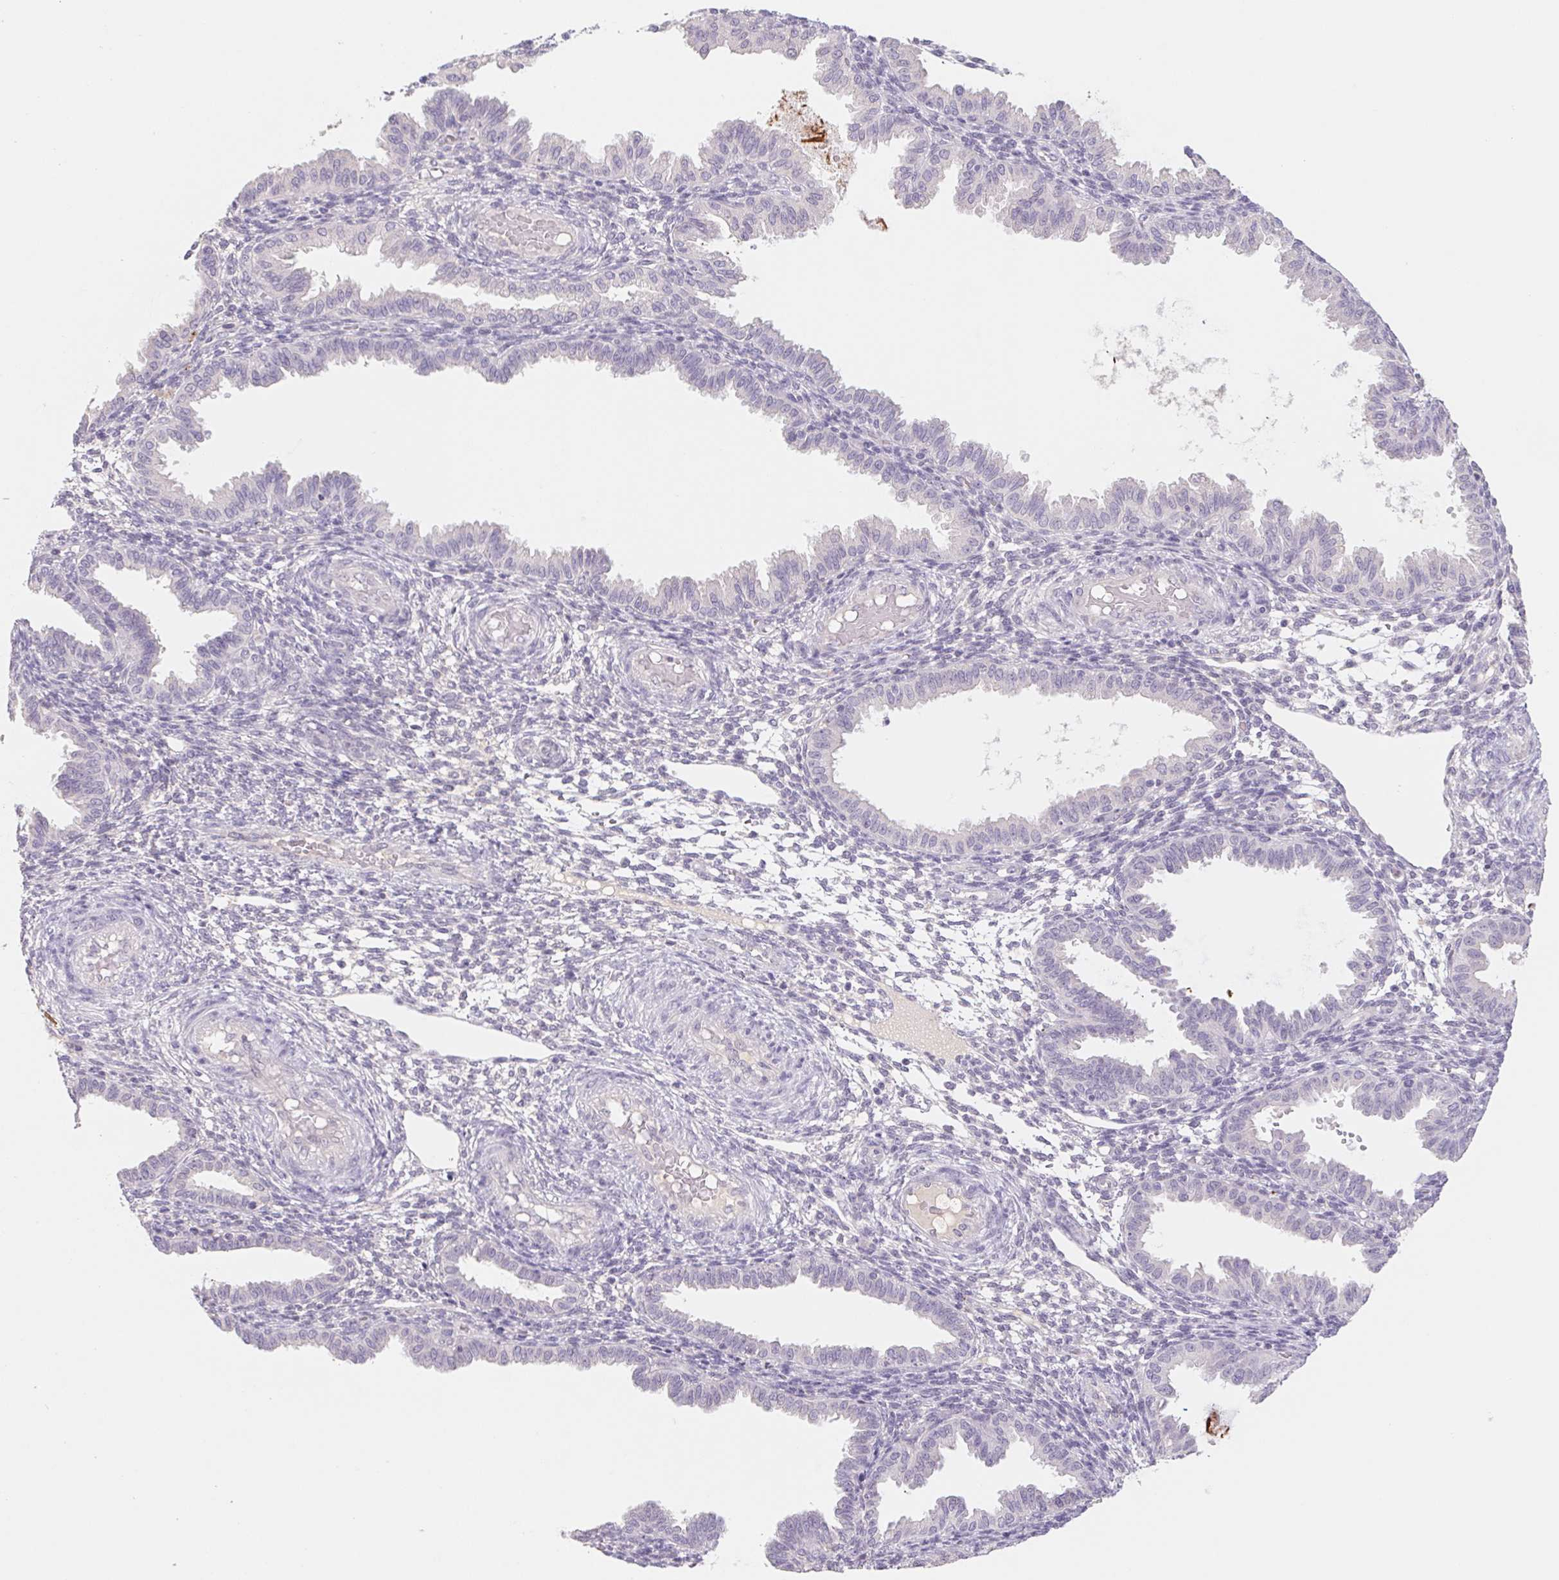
{"staining": {"intensity": "negative", "quantity": "none", "location": "none"}, "tissue": "endometrium", "cell_type": "Cells in endometrial stroma", "image_type": "normal", "snomed": [{"axis": "morphology", "description": "Normal tissue, NOS"}, {"axis": "topography", "description": "Endometrium"}], "caption": "Protein analysis of unremarkable endometrium demonstrates no significant positivity in cells in endometrial stroma.", "gene": "PNMA8B", "patient": {"sex": "female", "age": 33}}